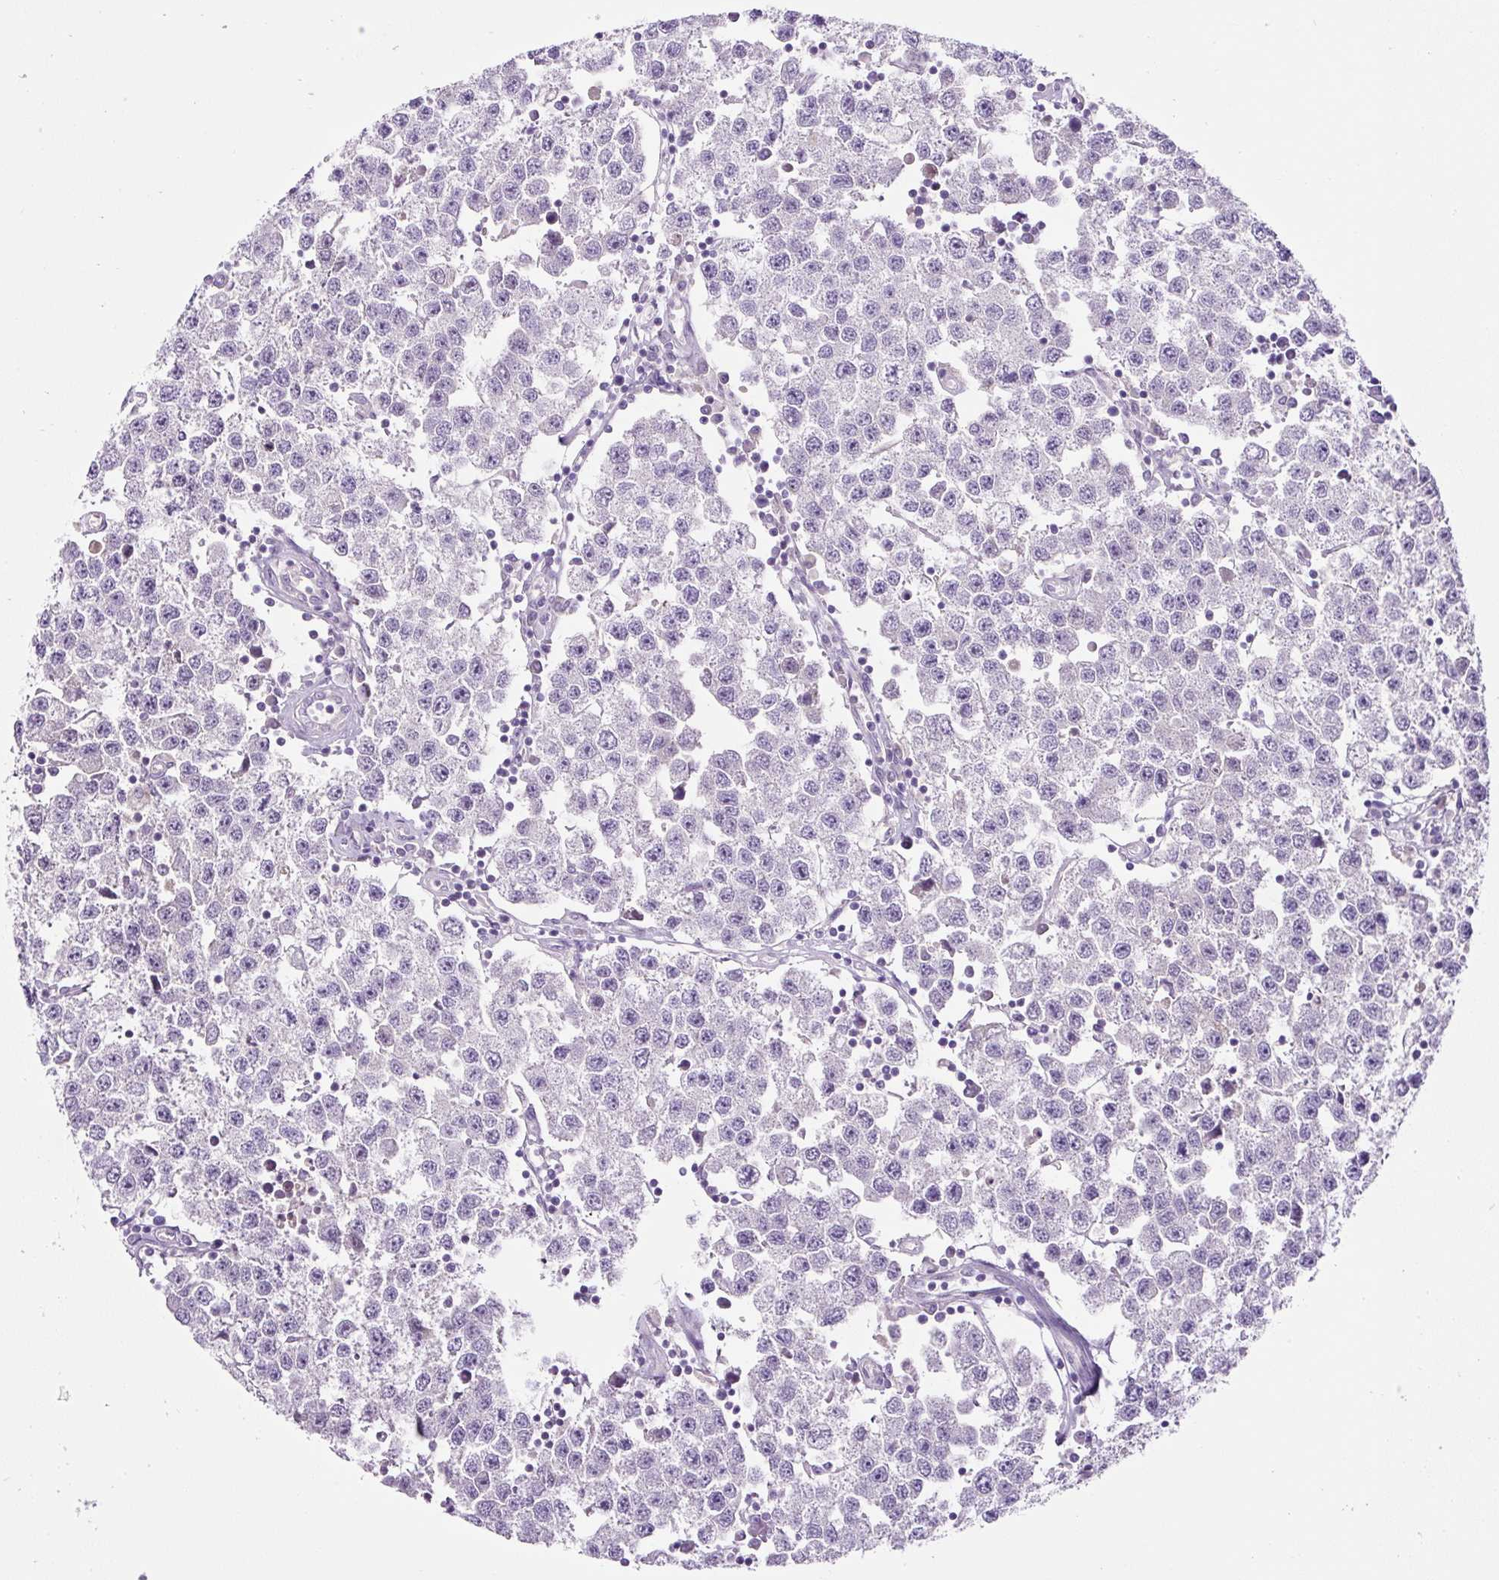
{"staining": {"intensity": "negative", "quantity": "none", "location": "none"}, "tissue": "testis cancer", "cell_type": "Tumor cells", "image_type": "cancer", "snomed": [{"axis": "morphology", "description": "Seminoma, NOS"}, {"axis": "topography", "description": "Testis"}], "caption": "The micrograph demonstrates no staining of tumor cells in testis cancer.", "gene": "OR14A2", "patient": {"sex": "male", "age": 34}}